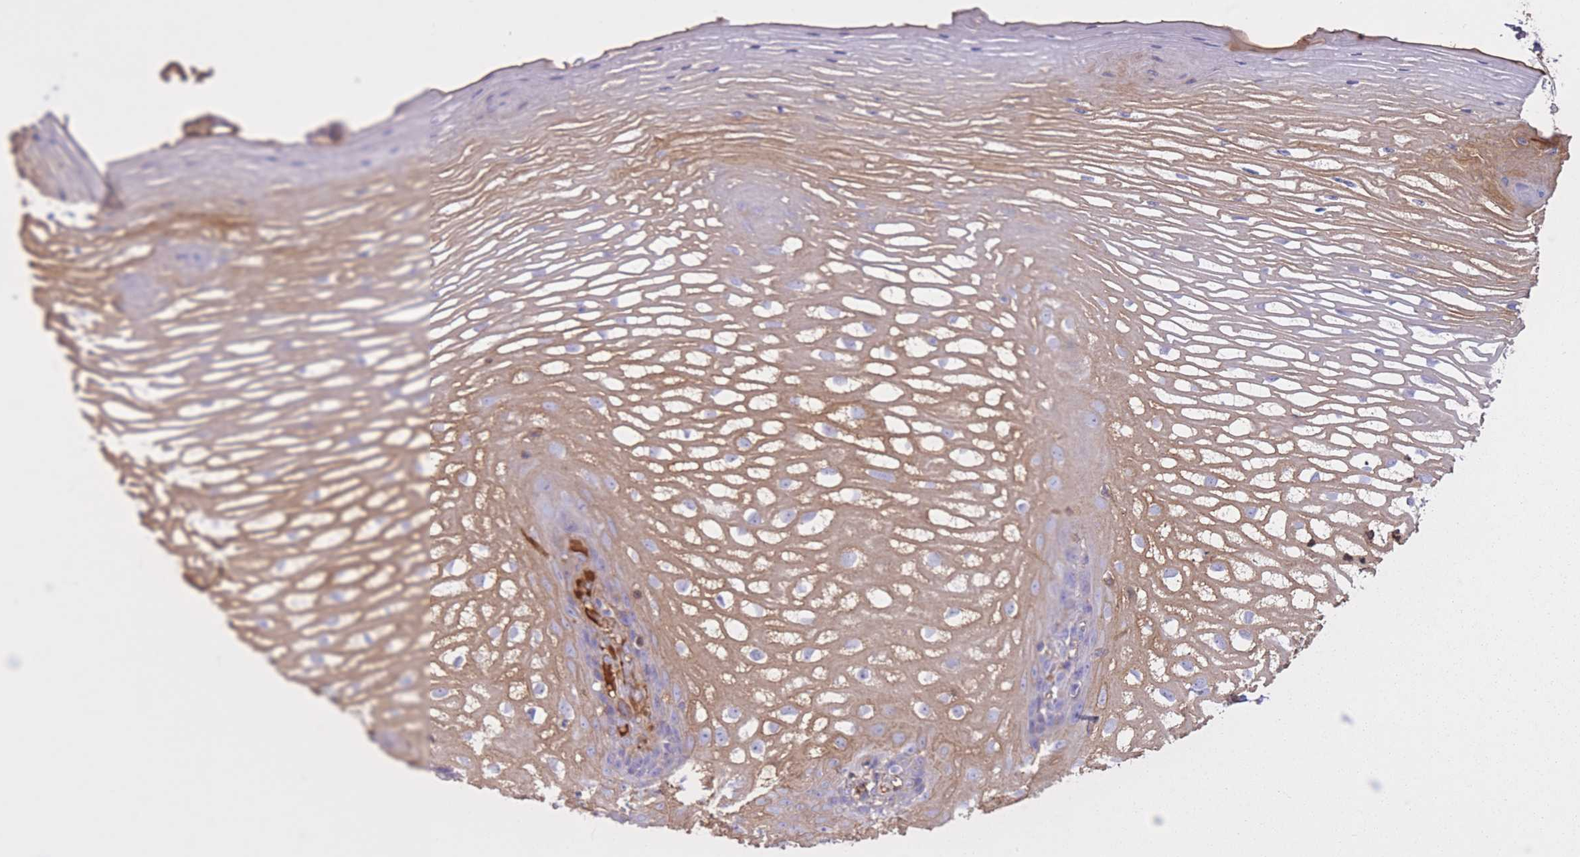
{"staining": {"intensity": "strong", "quantity": "<25%", "location": "cytoplasmic/membranous"}, "tissue": "esophagus", "cell_type": "Squamous epithelial cells", "image_type": "normal", "snomed": [{"axis": "morphology", "description": "Normal tissue, NOS"}, {"axis": "topography", "description": "Esophagus"}], "caption": "The micrograph shows immunohistochemical staining of benign esophagus. There is strong cytoplasmic/membranous positivity is present in approximately <25% of squamous epithelial cells. Nuclei are stained in blue.", "gene": "AP3S1", "patient": {"sex": "male", "age": 69}}